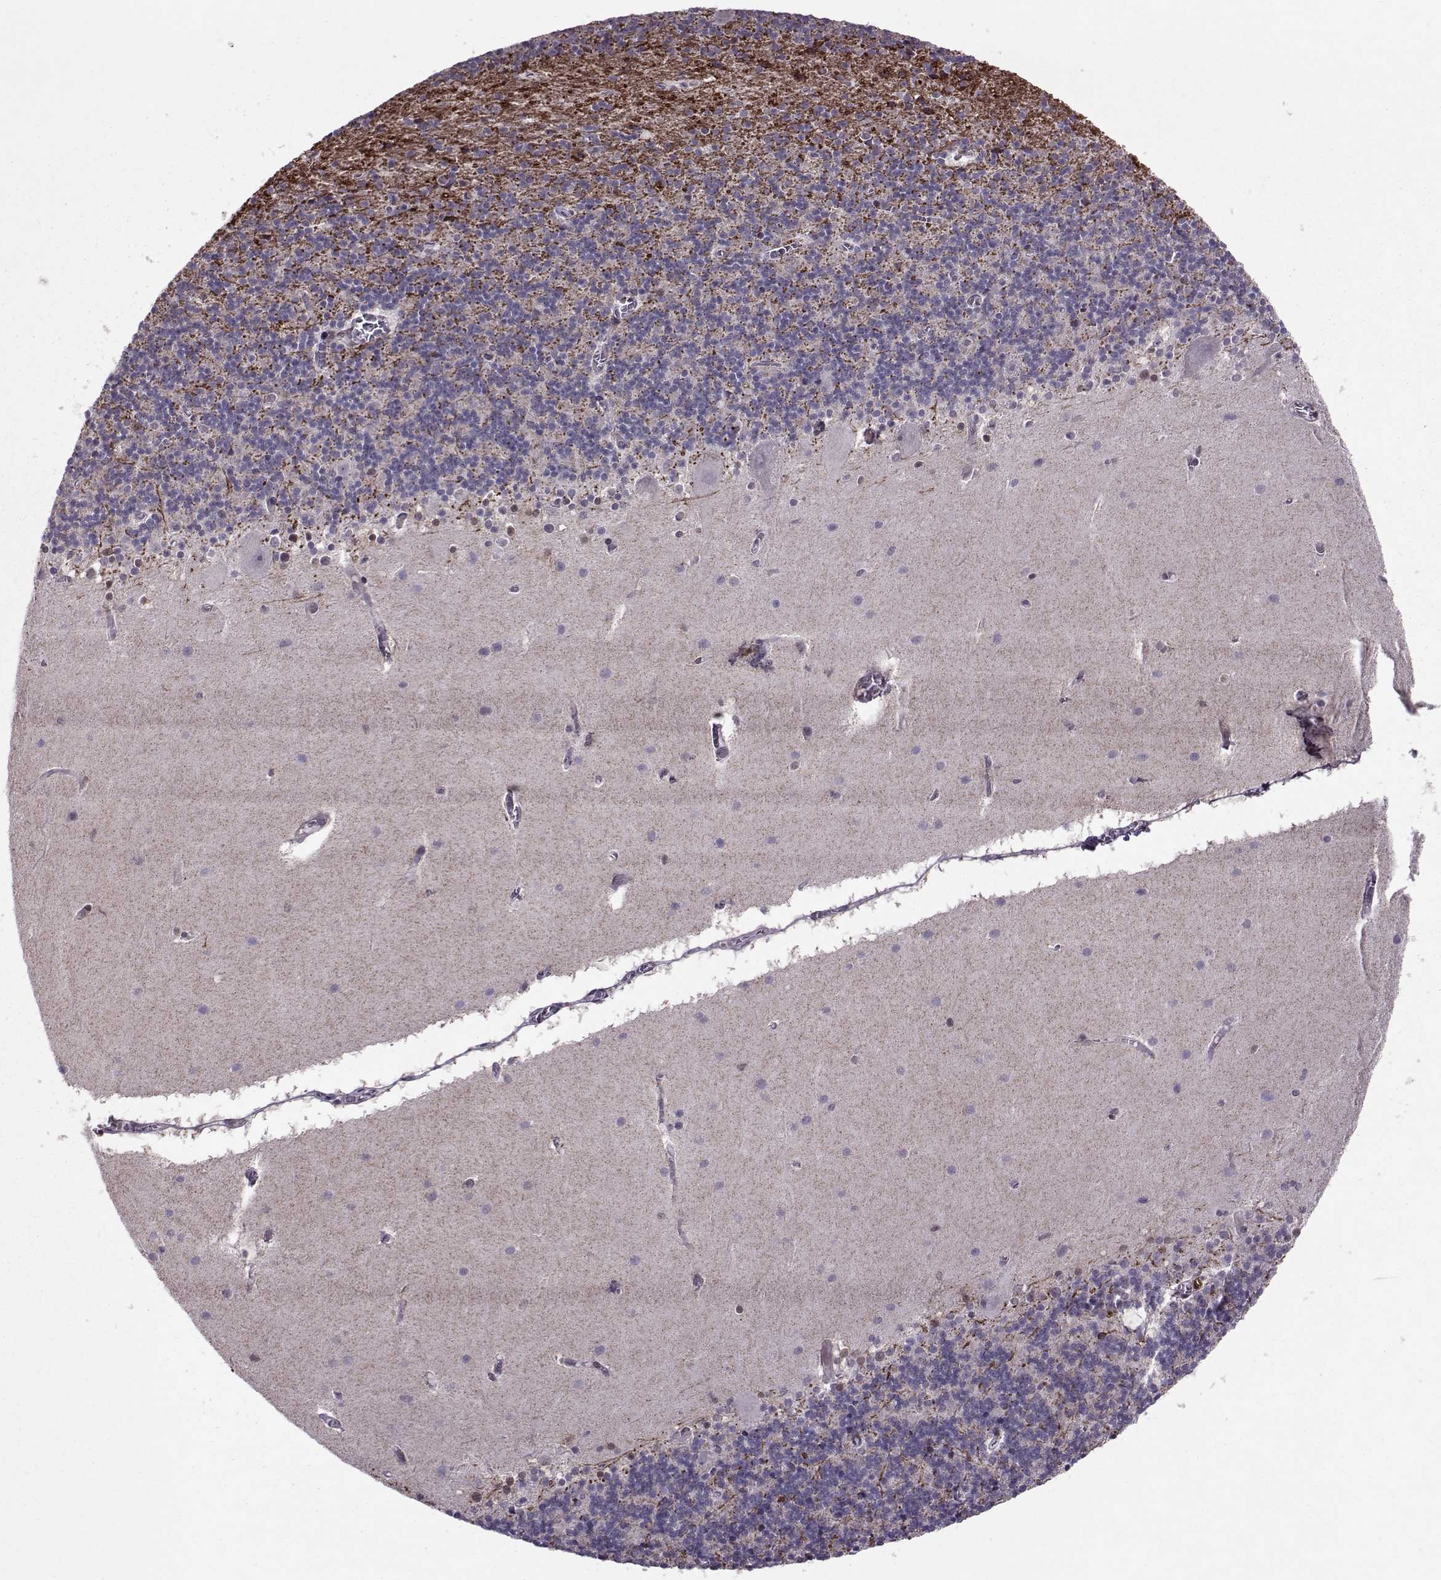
{"staining": {"intensity": "negative", "quantity": "none", "location": "none"}, "tissue": "cerebellum", "cell_type": "Cells in granular layer", "image_type": "normal", "snomed": [{"axis": "morphology", "description": "Normal tissue, NOS"}, {"axis": "topography", "description": "Cerebellum"}], "caption": "The photomicrograph exhibits no significant positivity in cells in granular layer of cerebellum. Brightfield microscopy of immunohistochemistry (IHC) stained with DAB (3,3'-diaminobenzidine) (brown) and hematoxylin (blue), captured at high magnification.", "gene": "CDK4", "patient": {"sex": "male", "age": 70}}